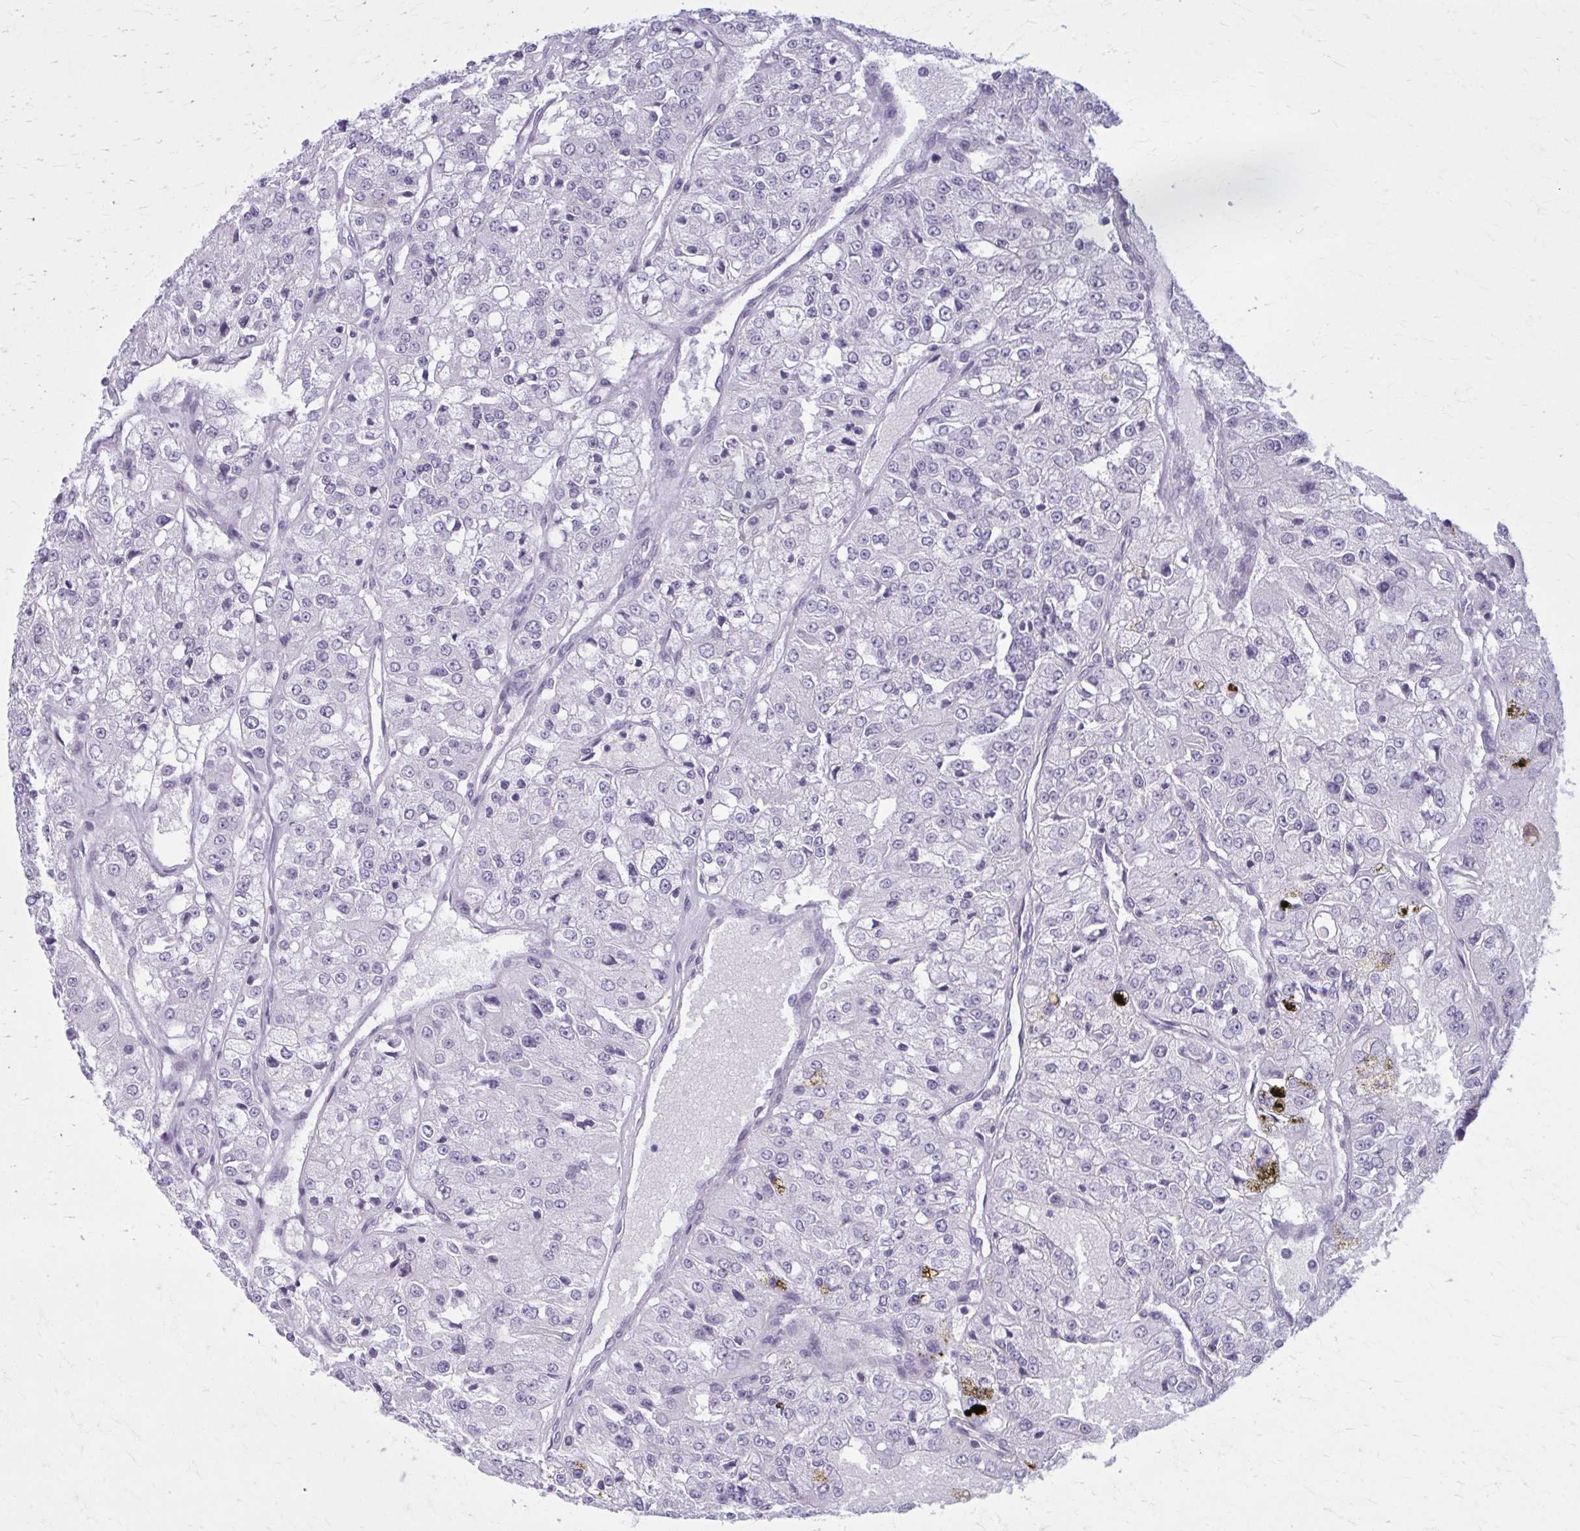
{"staining": {"intensity": "negative", "quantity": "none", "location": "none"}, "tissue": "renal cancer", "cell_type": "Tumor cells", "image_type": "cancer", "snomed": [{"axis": "morphology", "description": "Adenocarcinoma, NOS"}, {"axis": "topography", "description": "Kidney"}], "caption": "Histopathology image shows no protein positivity in tumor cells of adenocarcinoma (renal) tissue.", "gene": "NUMBL", "patient": {"sex": "female", "age": 63}}